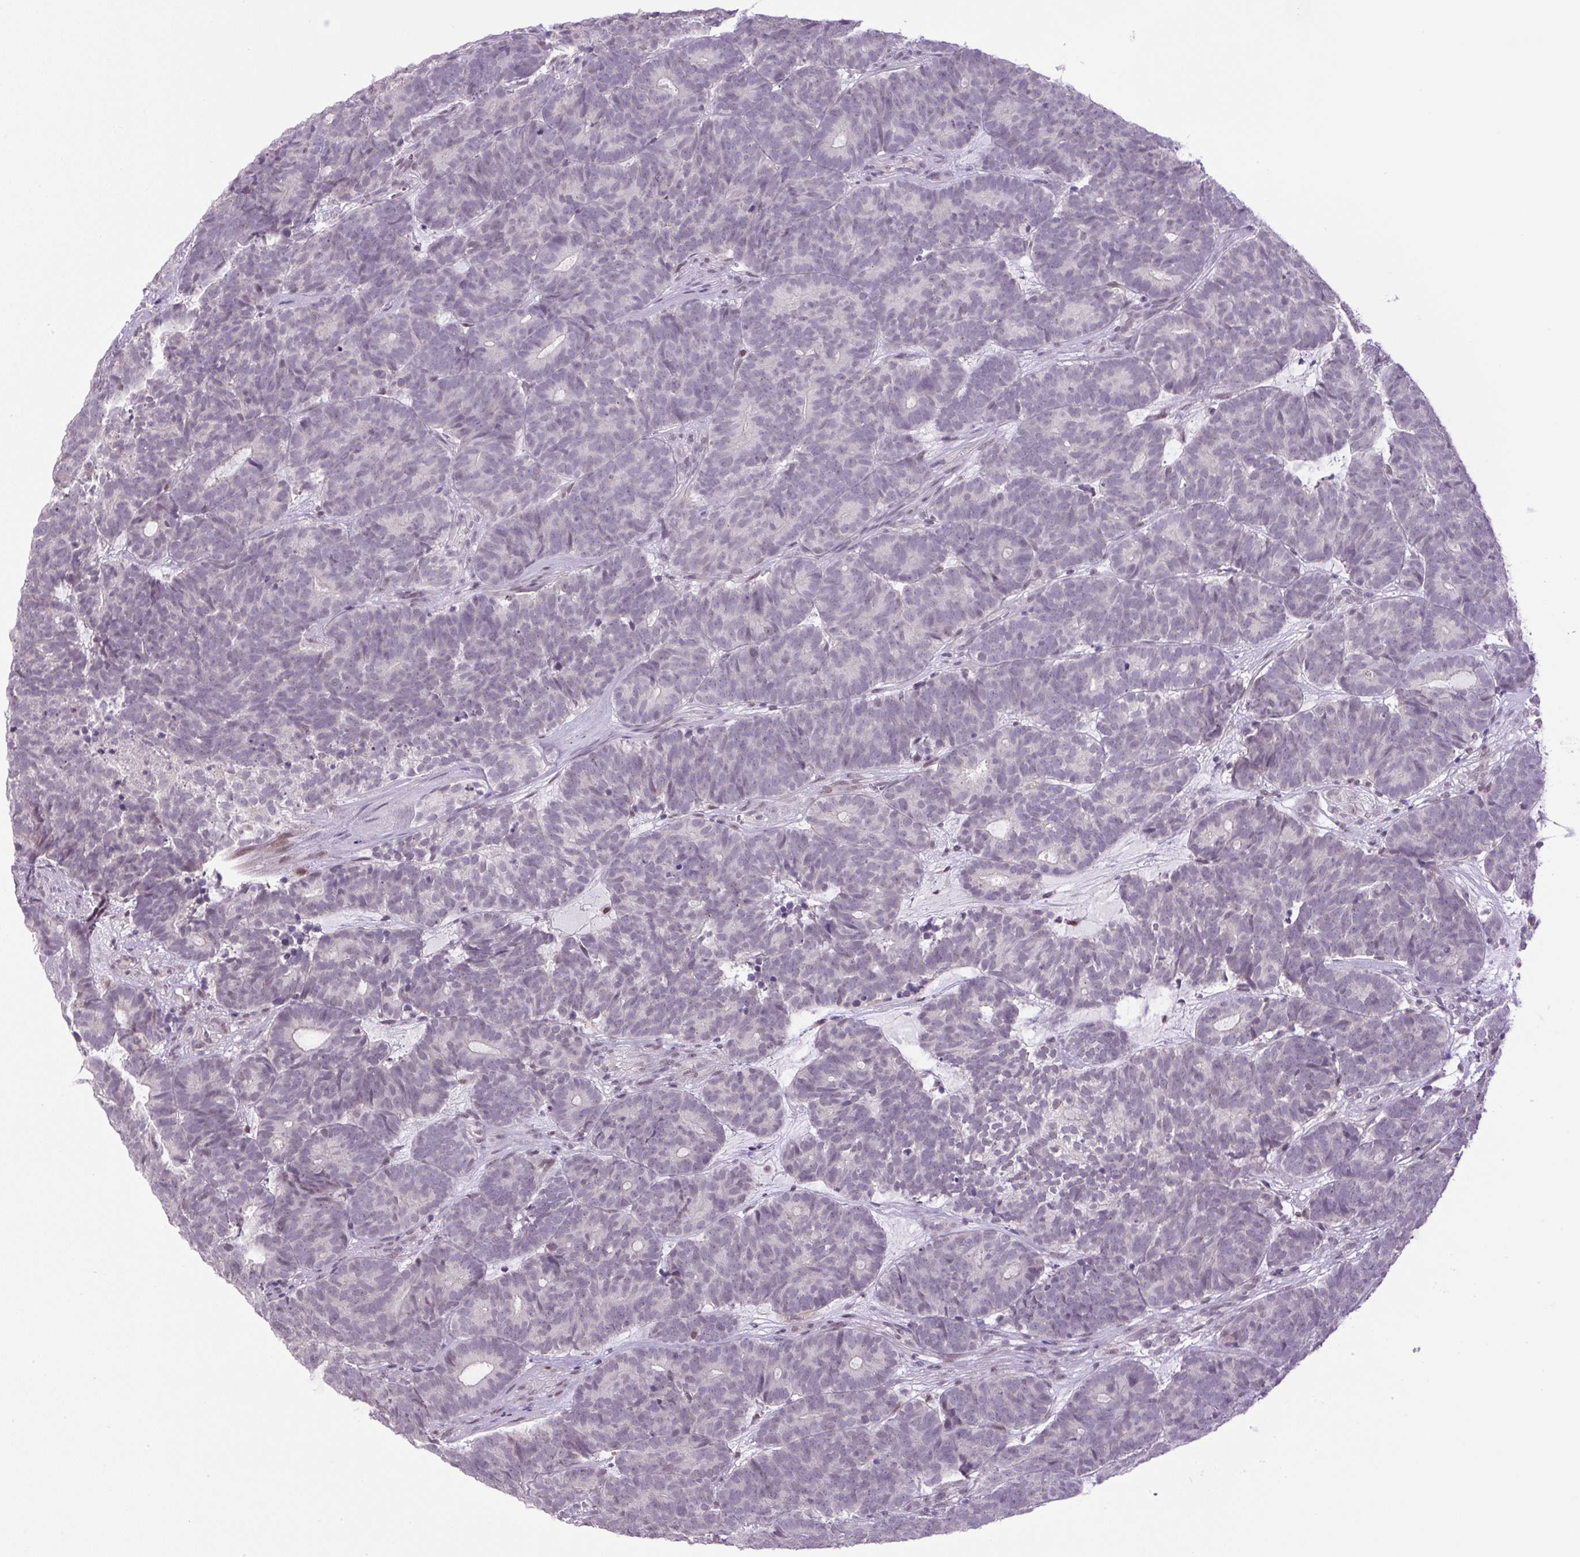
{"staining": {"intensity": "weak", "quantity": "<25%", "location": "nuclear"}, "tissue": "head and neck cancer", "cell_type": "Tumor cells", "image_type": "cancer", "snomed": [{"axis": "morphology", "description": "Adenocarcinoma, NOS"}, {"axis": "topography", "description": "Head-Neck"}], "caption": "The histopathology image demonstrates no significant expression in tumor cells of head and neck cancer. (DAB (3,3'-diaminobenzidine) immunohistochemistry visualized using brightfield microscopy, high magnification).", "gene": "KPNA1", "patient": {"sex": "female", "age": 81}}